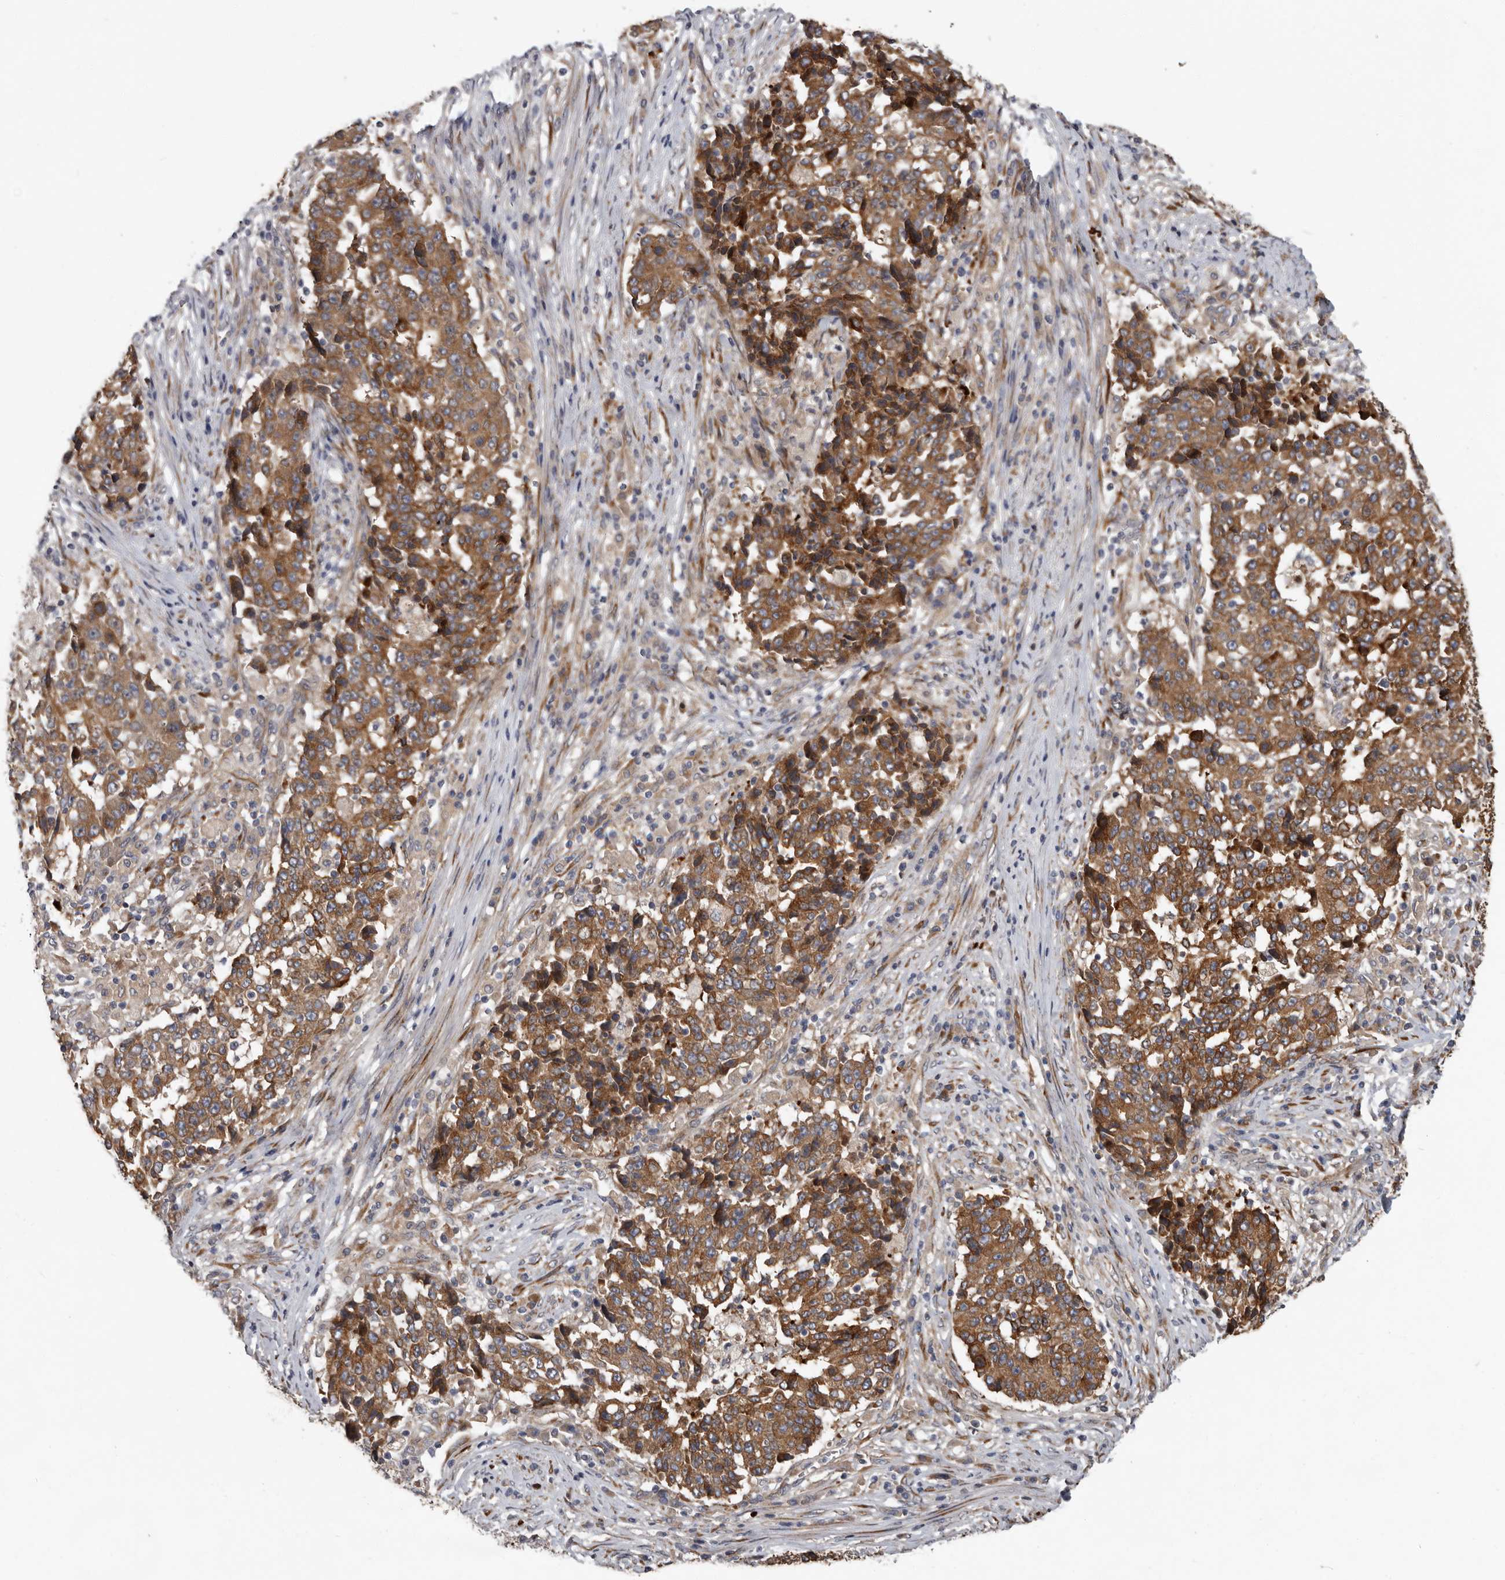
{"staining": {"intensity": "moderate", "quantity": ">75%", "location": "cytoplasmic/membranous"}, "tissue": "stomach cancer", "cell_type": "Tumor cells", "image_type": "cancer", "snomed": [{"axis": "morphology", "description": "Adenocarcinoma, NOS"}, {"axis": "topography", "description": "Stomach"}], "caption": "Tumor cells demonstrate medium levels of moderate cytoplasmic/membranous expression in about >75% of cells in stomach cancer (adenocarcinoma).", "gene": "MTF1", "patient": {"sex": "male", "age": 59}}